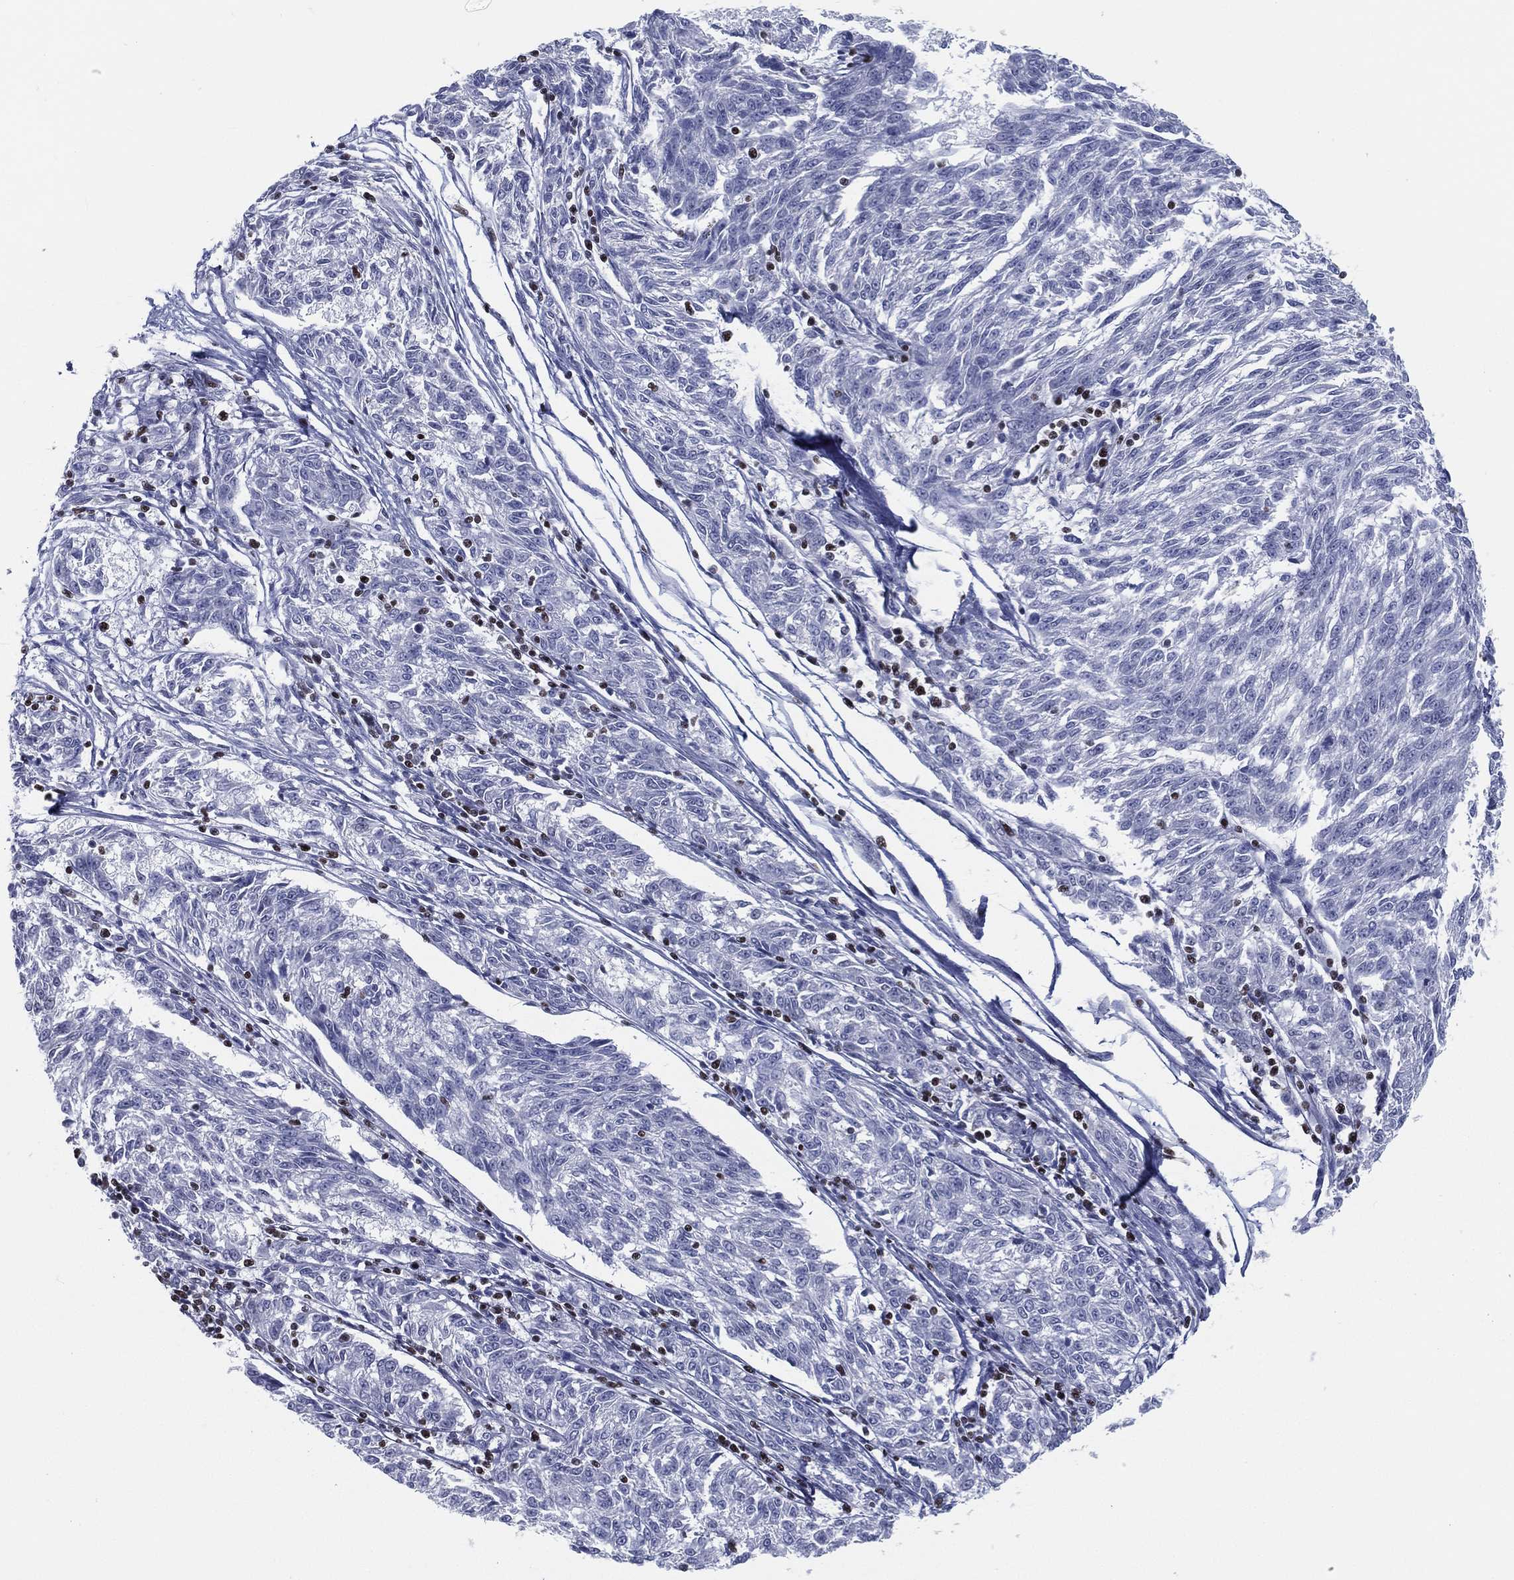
{"staining": {"intensity": "negative", "quantity": "none", "location": "none"}, "tissue": "melanoma", "cell_type": "Tumor cells", "image_type": "cancer", "snomed": [{"axis": "morphology", "description": "Malignant melanoma, NOS"}, {"axis": "topography", "description": "Skin"}], "caption": "This is an immunohistochemistry (IHC) histopathology image of melanoma. There is no positivity in tumor cells.", "gene": "PYHIN1", "patient": {"sex": "female", "age": 72}}